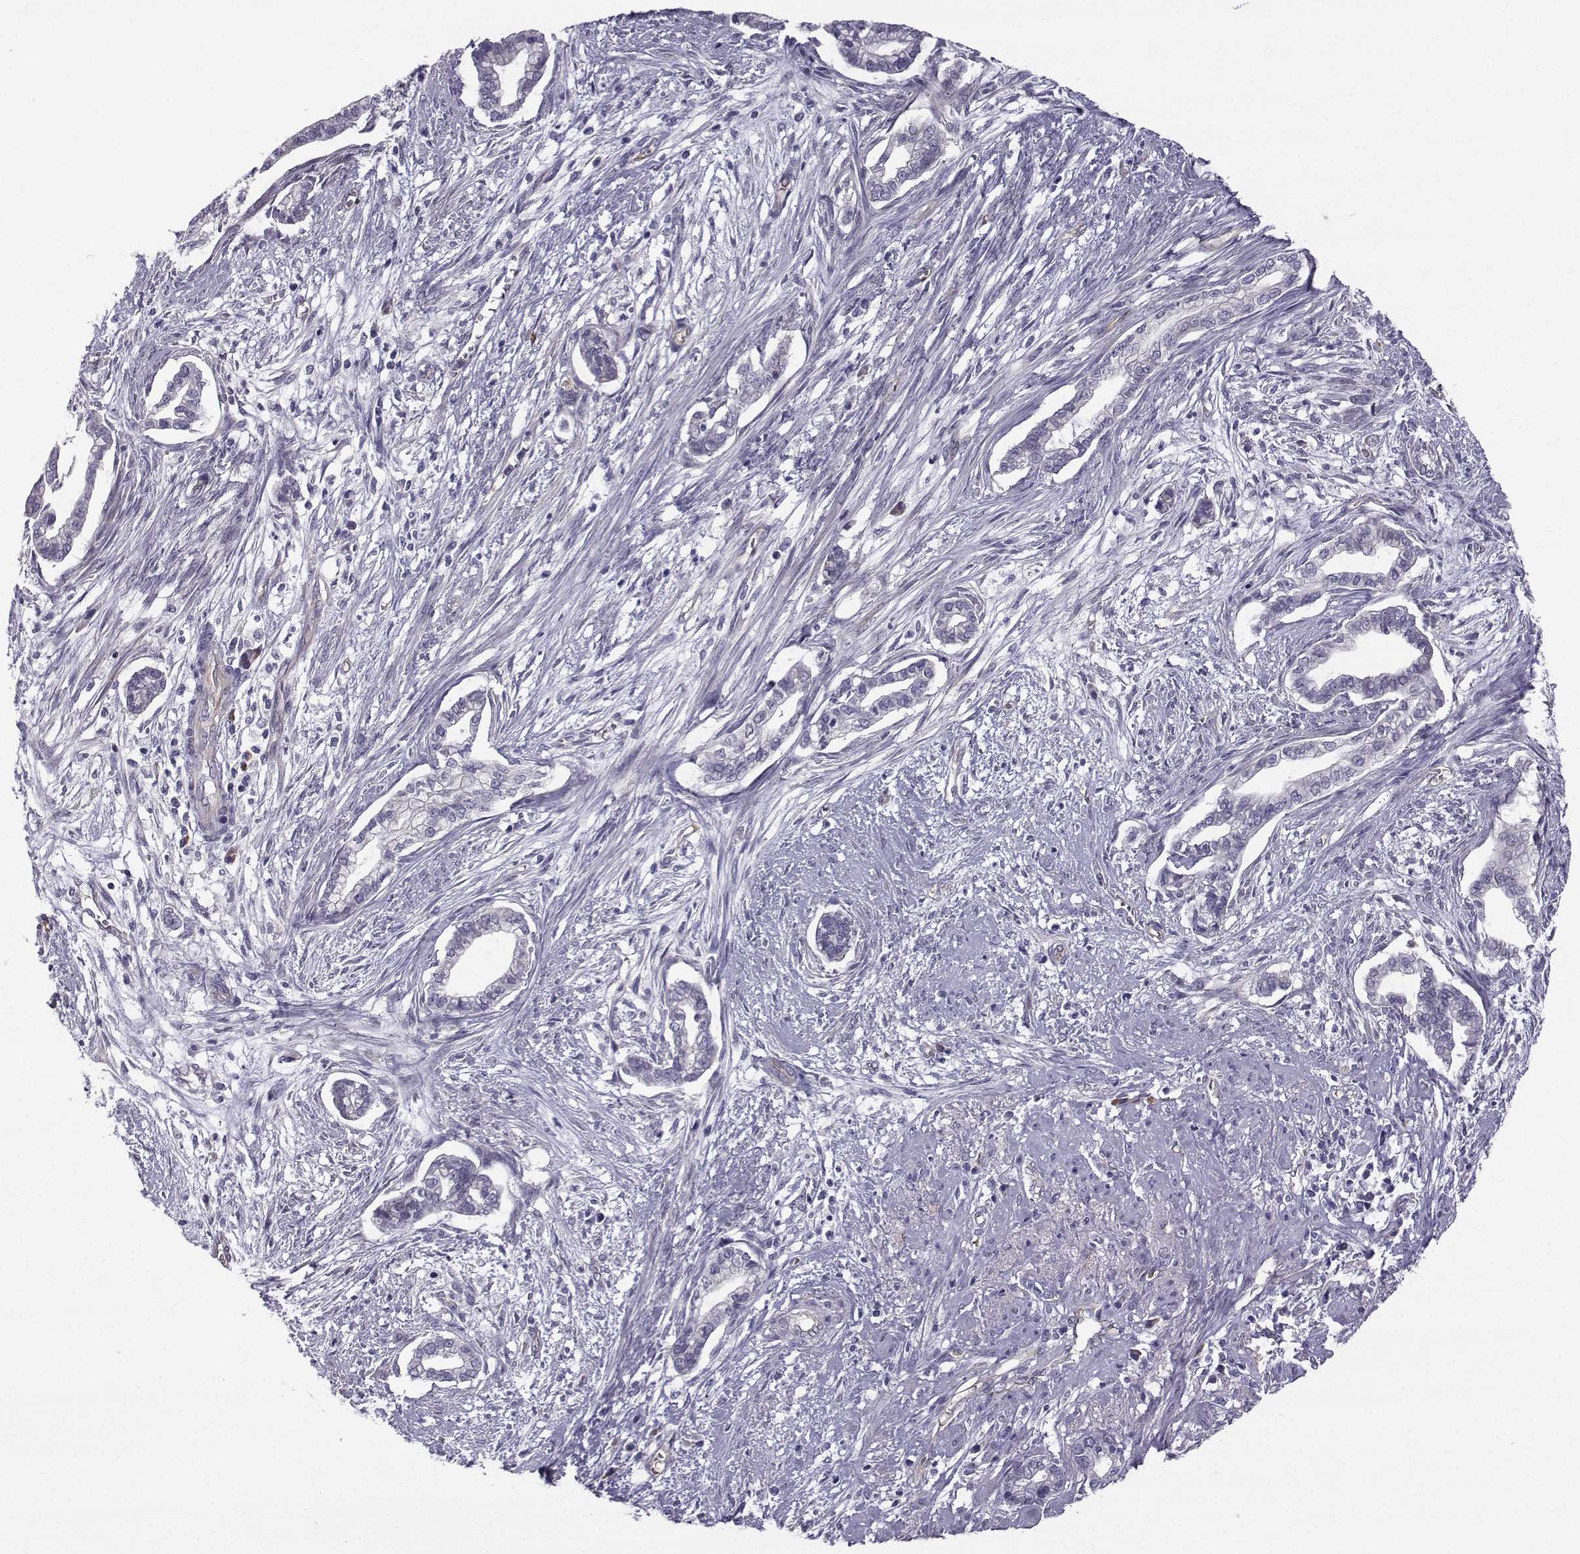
{"staining": {"intensity": "negative", "quantity": "none", "location": "none"}, "tissue": "cervical cancer", "cell_type": "Tumor cells", "image_type": "cancer", "snomed": [{"axis": "morphology", "description": "Adenocarcinoma, NOS"}, {"axis": "topography", "description": "Cervix"}], "caption": "There is no significant staining in tumor cells of adenocarcinoma (cervical). (Stains: DAB immunohistochemistry with hematoxylin counter stain, Microscopy: brightfield microscopy at high magnification).", "gene": "QPCT", "patient": {"sex": "female", "age": 62}}